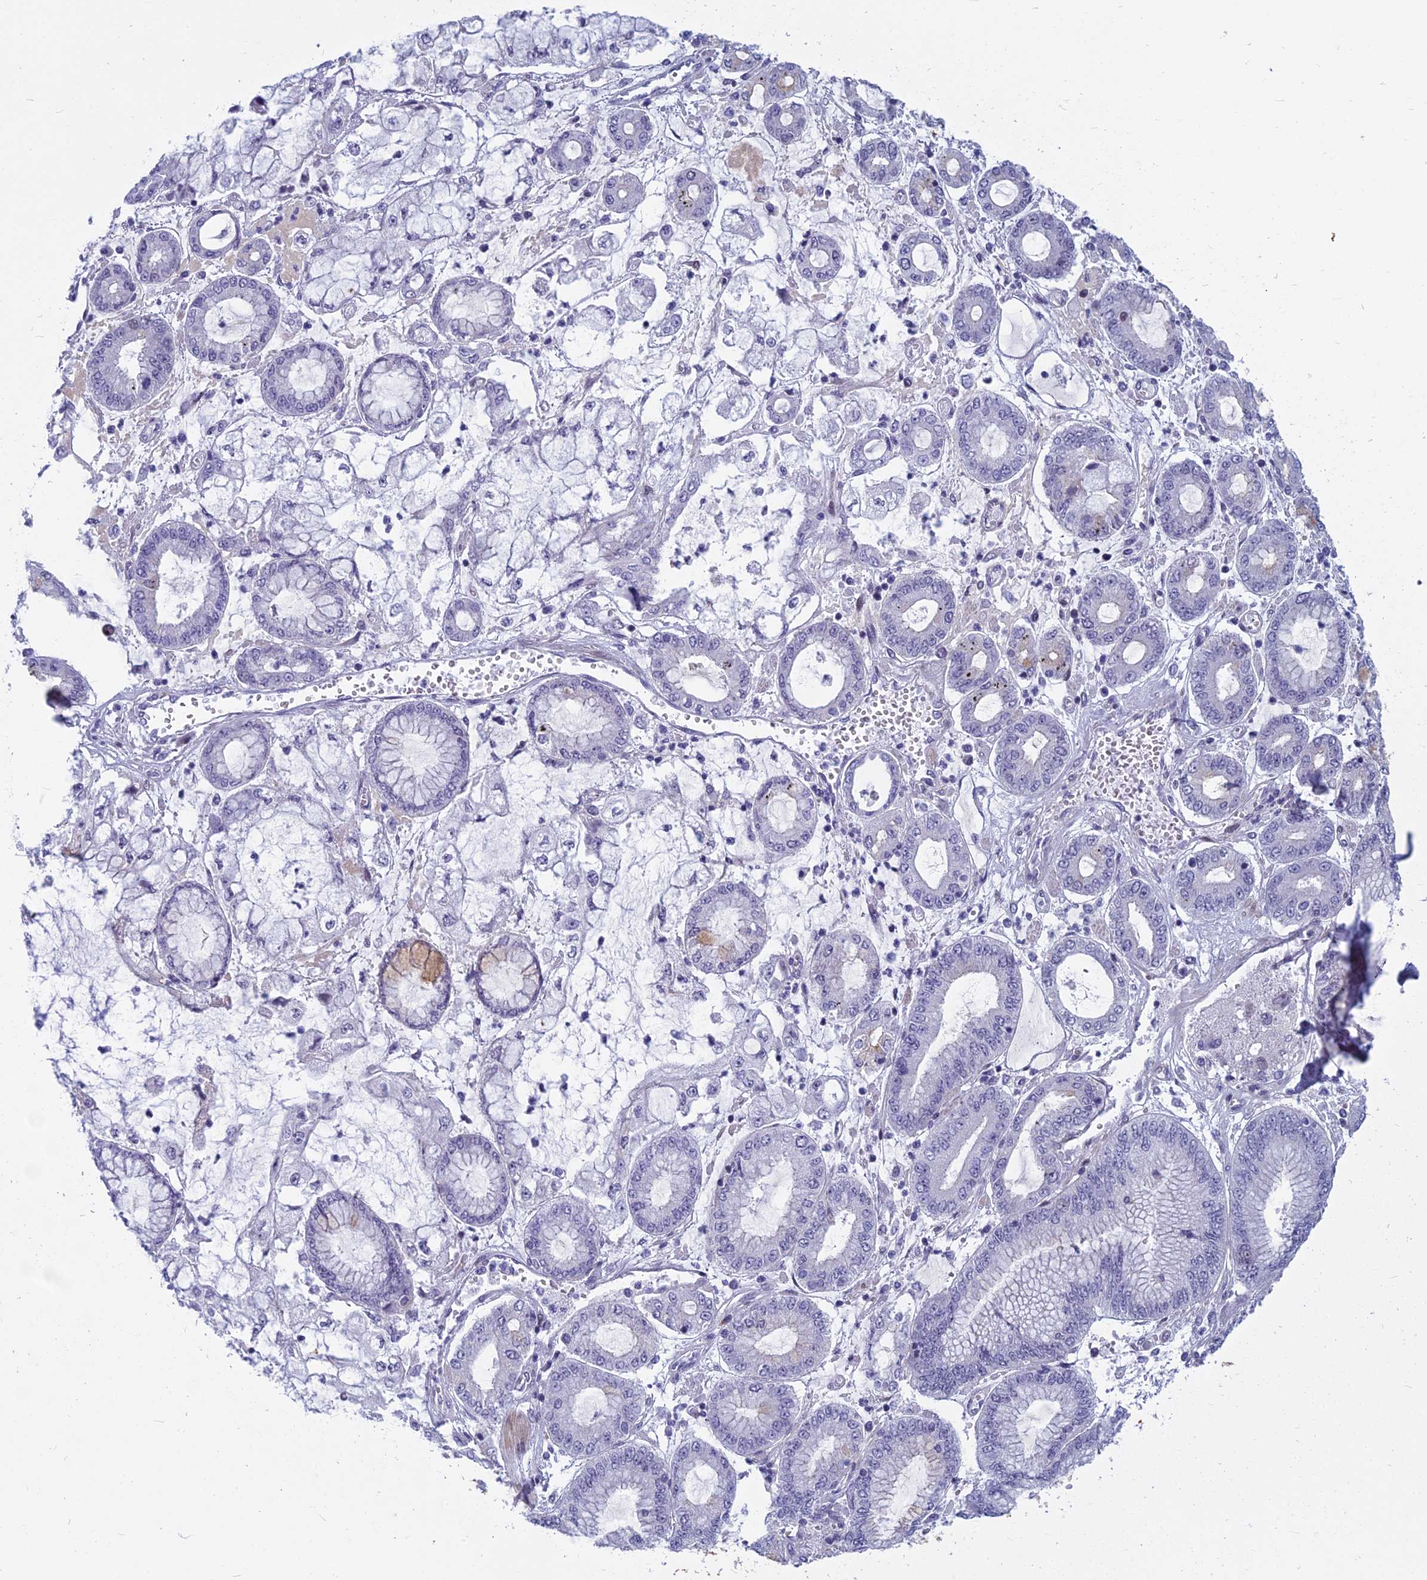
{"staining": {"intensity": "negative", "quantity": "none", "location": "none"}, "tissue": "stomach cancer", "cell_type": "Tumor cells", "image_type": "cancer", "snomed": [{"axis": "morphology", "description": "Adenocarcinoma, NOS"}, {"axis": "topography", "description": "Stomach"}], "caption": "DAB immunohistochemical staining of human stomach adenocarcinoma demonstrates no significant expression in tumor cells.", "gene": "MYBPC2", "patient": {"sex": "male", "age": 76}}